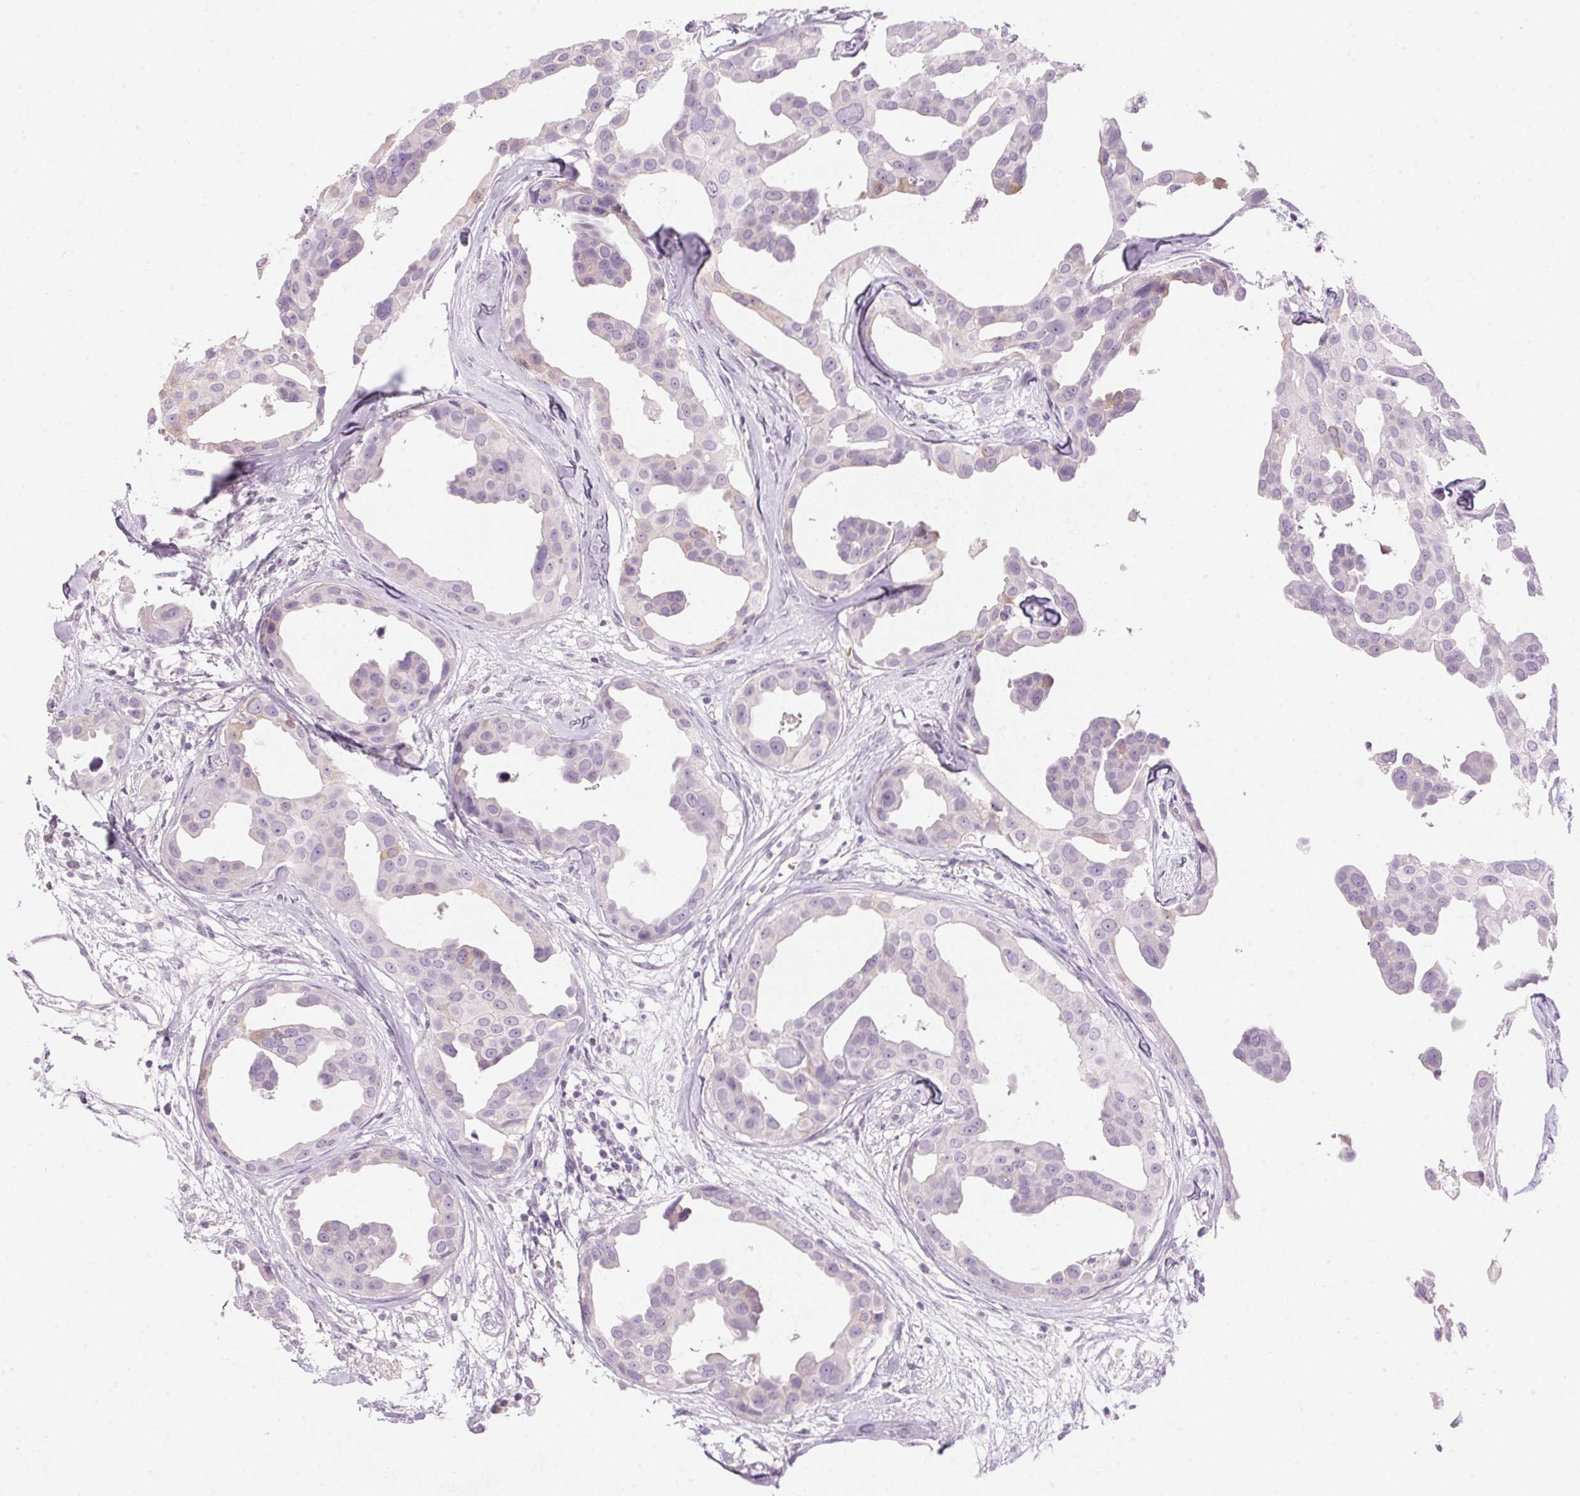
{"staining": {"intensity": "weak", "quantity": "<25%", "location": "cytoplasmic/membranous"}, "tissue": "breast cancer", "cell_type": "Tumor cells", "image_type": "cancer", "snomed": [{"axis": "morphology", "description": "Duct carcinoma"}, {"axis": "topography", "description": "Breast"}], "caption": "Protein analysis of breast cancer demonstrates no significant expression in tumor cells.", "gene": "HSD17B2", "patient": {"sex": "female", "age": 38}}